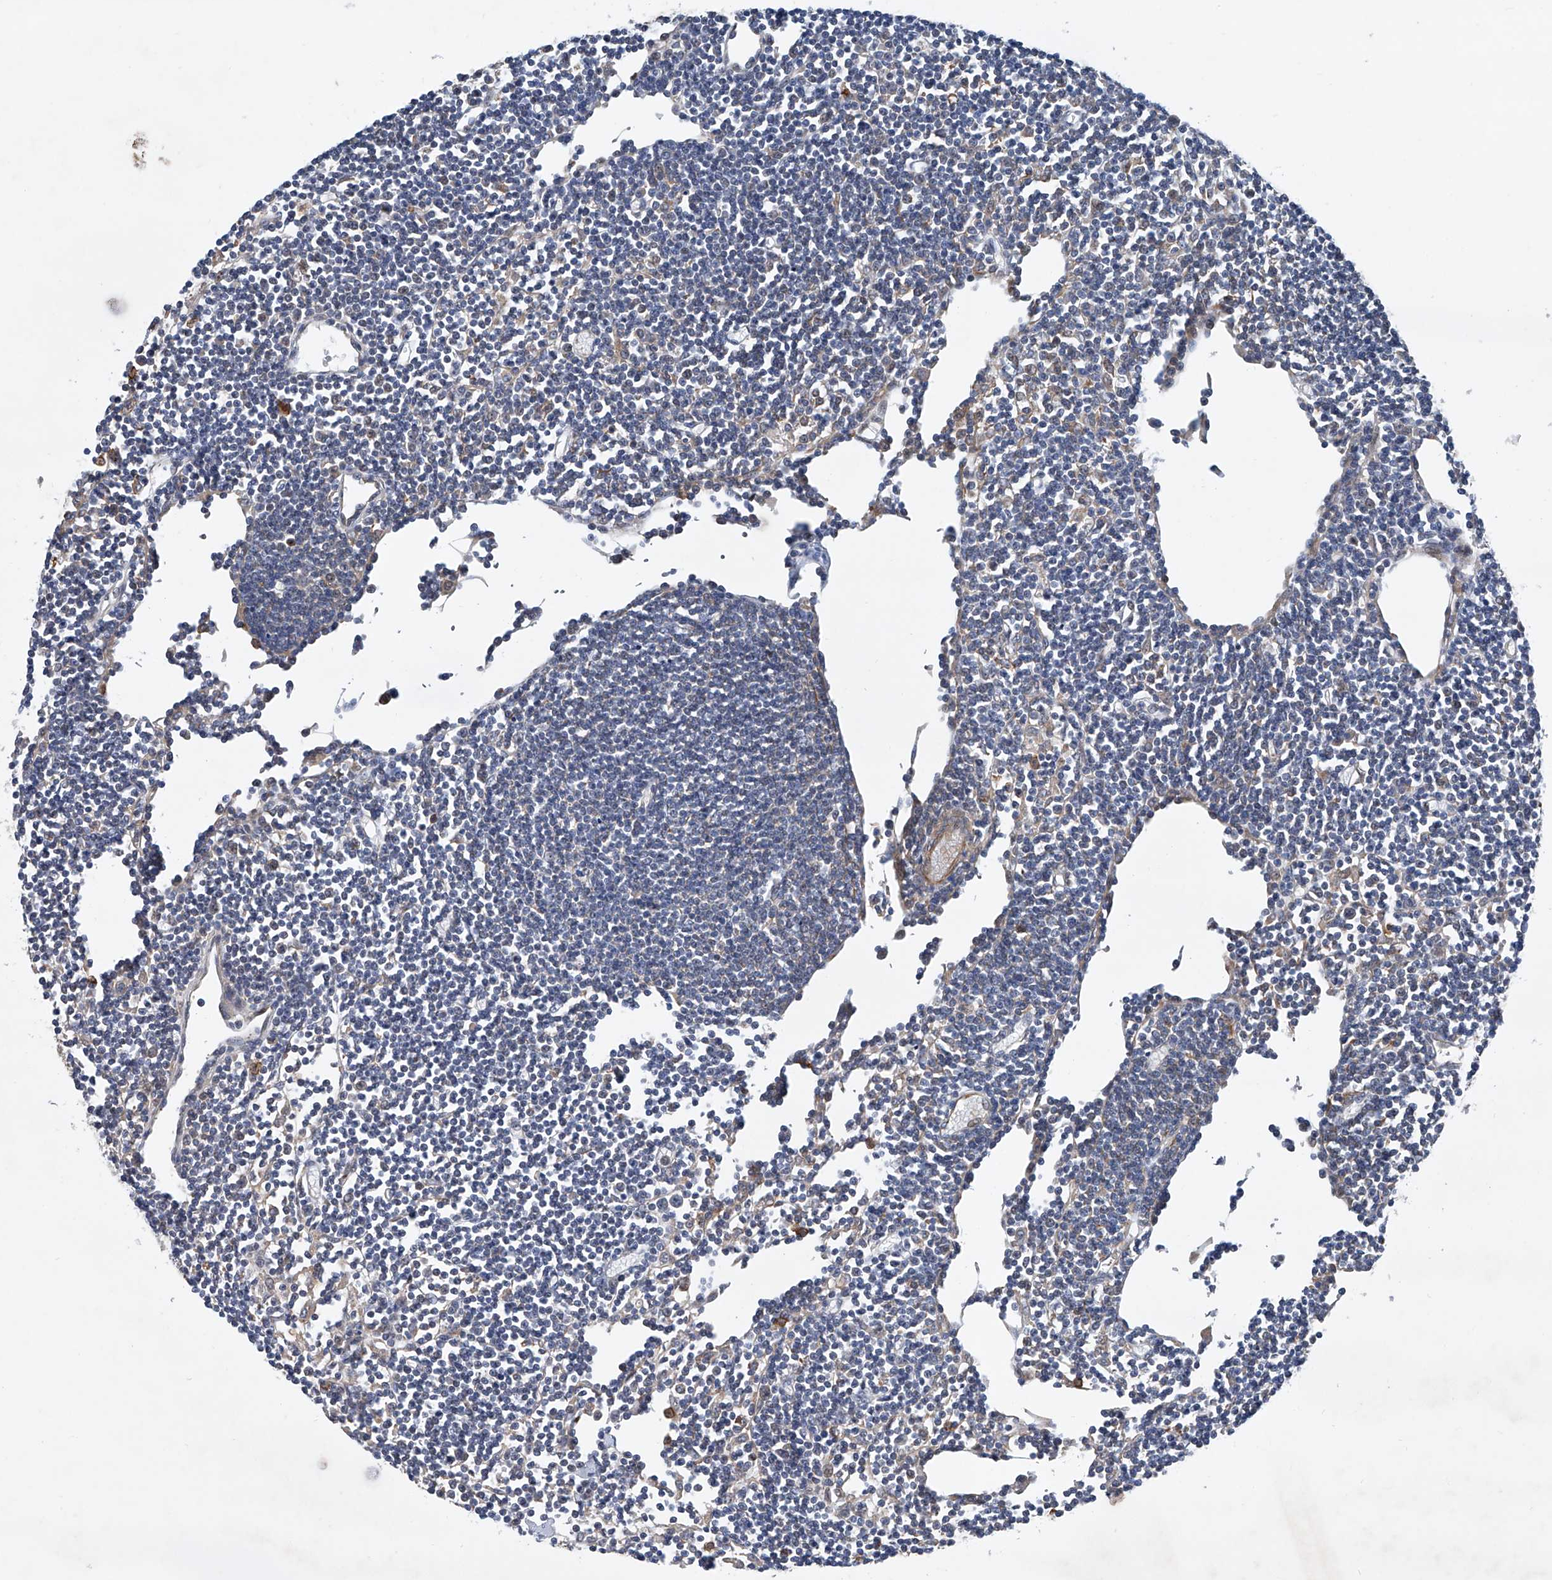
{"staining": {"intensity": "negative", "quantity": "none", "location": "none"}, "tissue": "lymph node", "cell_type": "Germinal center cells", "image_type": "normal", "snomed": [{"axis": "morphology", "description": "Normal tissue, NOS"}, {"axis": "topography", "description": "Lymph node"}], "caption": "Immunohistochemistry (IHC) of normal lymph node exhibits no expression in germinal center cells. (DAB immunohistochemistry, high magnification).", "gene": "NT5C3A", "patient": {"sex": "female", "age": 11}}